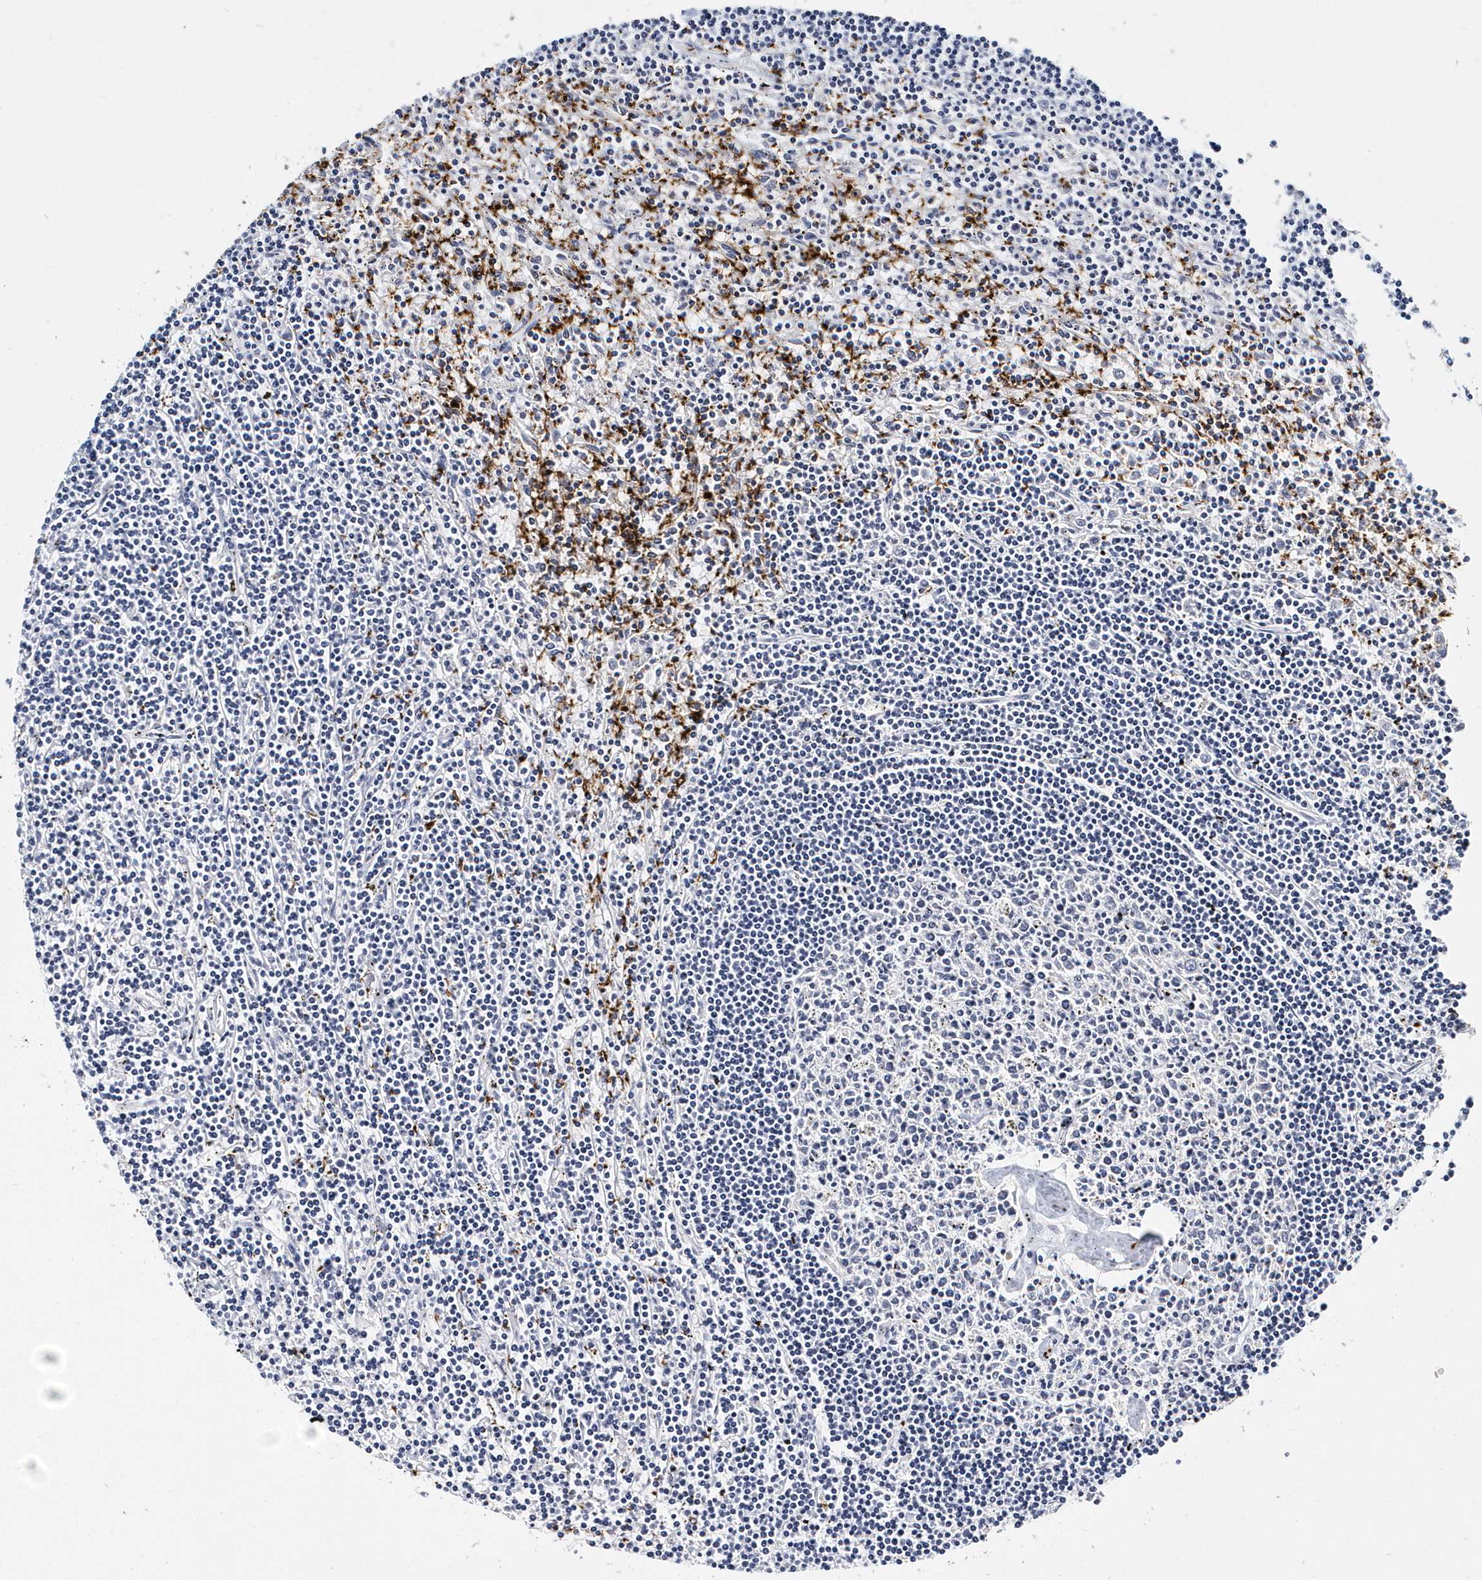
{"staining": {"intensity": "negative", "quantity": "none", "location": "none"}, "tissue": "lymphoma", "cell_type": "Tumor cells", "image_type": "cancer", "snomed": [{"axis": "morphology", "description": "Malignant lymphoma, non-Hodgkin's type, Low grade"}, {"axis": "topography", "description": "Spleen"}], "caption": "Tumor cells show no significant protein staining in low-grade malignant lymphoma, non-Hodgkin's type.", "gene": "ITGA2B", "patient": {"sex": "male", "age": 76}}